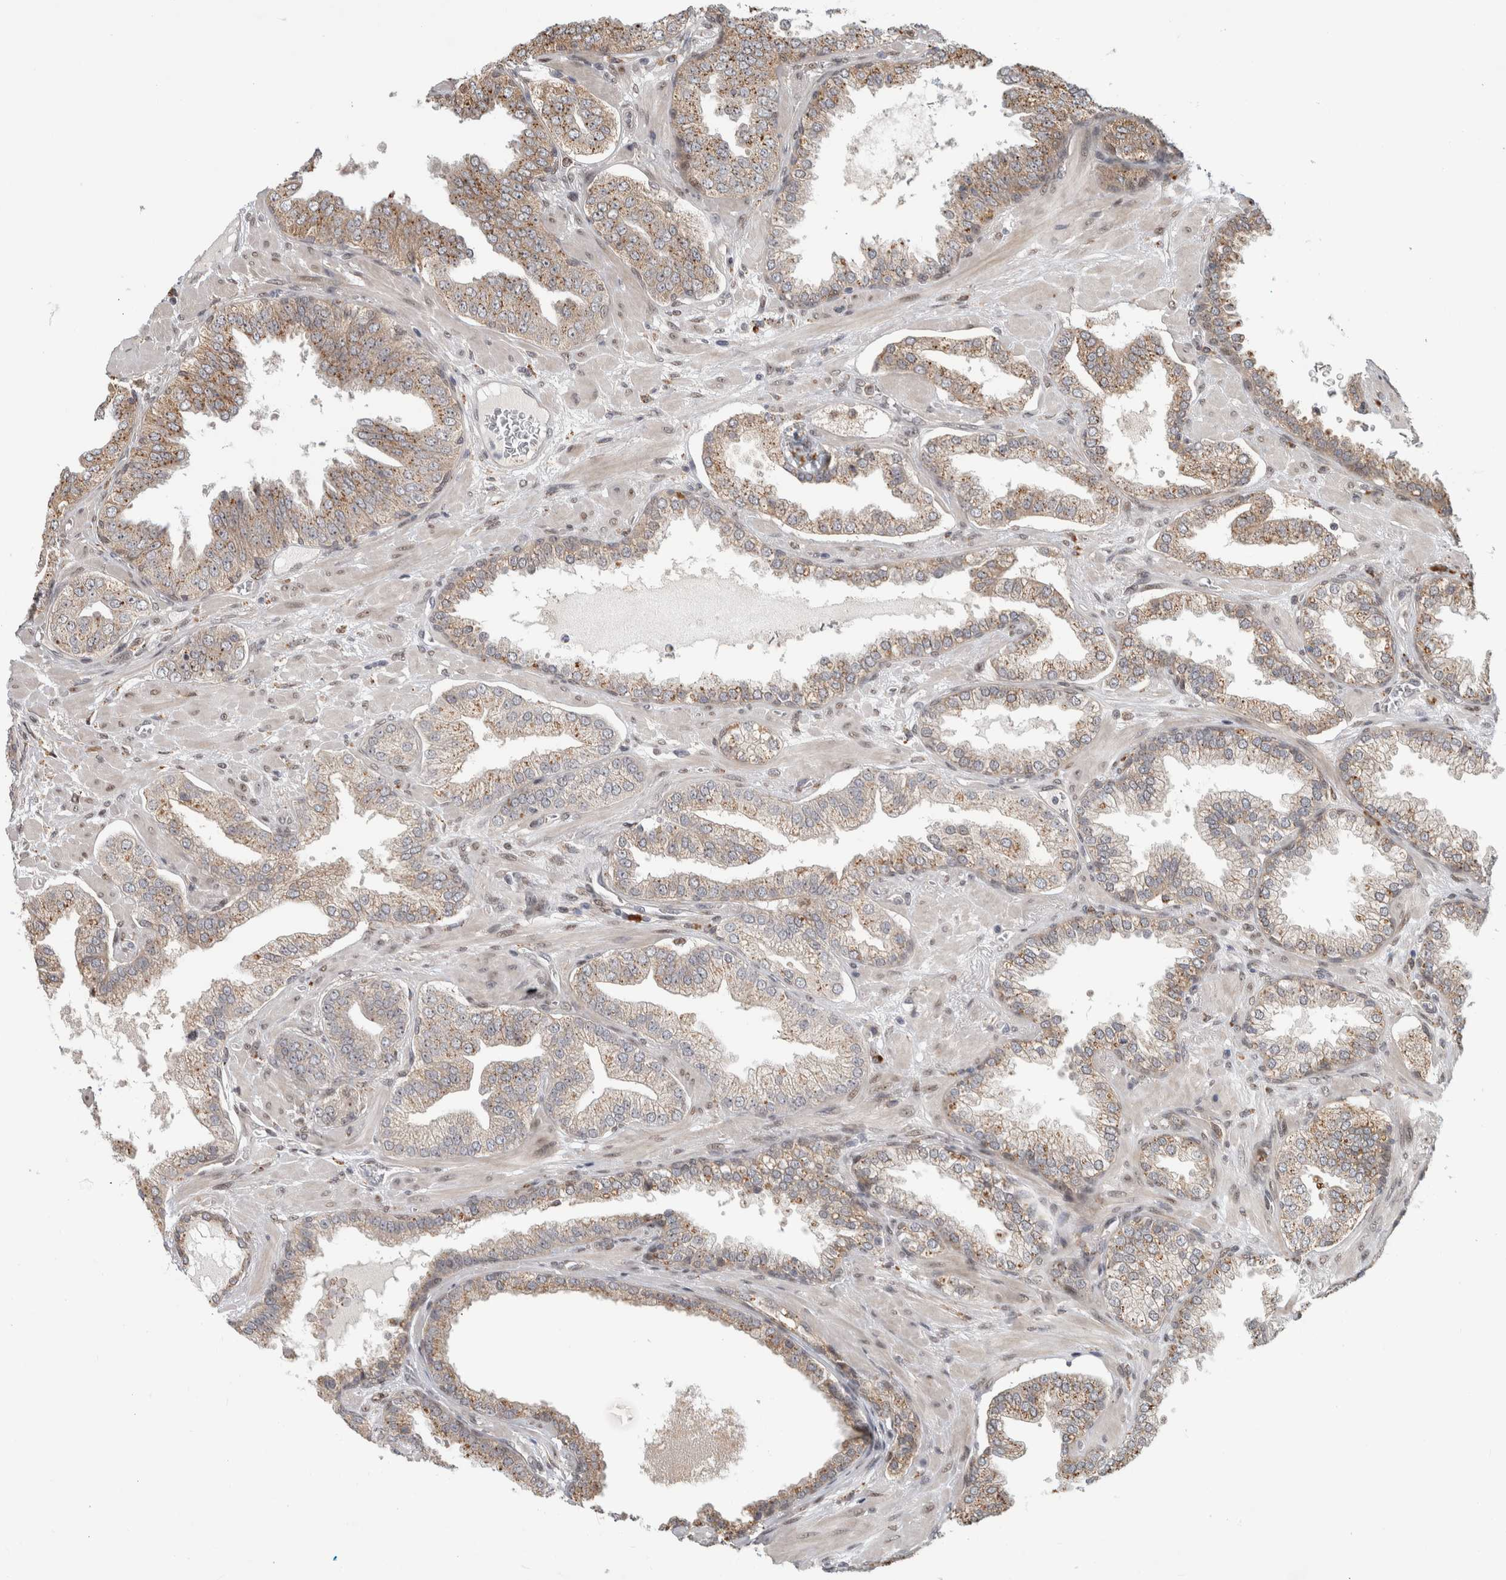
{"staining": {"intensity": "moderate", "quantity": ">75%", "location": "cytoplasmic/membranous"}, "tissue": "prostate cancer", "cell_type": "Tumor cells", "image_type": "cancer", "snomed": [{"axis": "morphology", "description": "Adenocarcinoma, Low grade"}, {"axis": "topography", "description": "Prostate"}], "caption": "The image displays immunohistochemical staining of prostate cancer. There is moderate cytoplasmic/membranous positivity is seen in approximately >75% of tumor cells. The staining was performed using DAB (3,3'-diaminobenzidine) to visualize the protein expression in brown, while the nuclei were stained in blue with hematoxylin (Magnification: 20x).", "gene": "NAB2", "patient": {"sex": "male", "age": 62}}